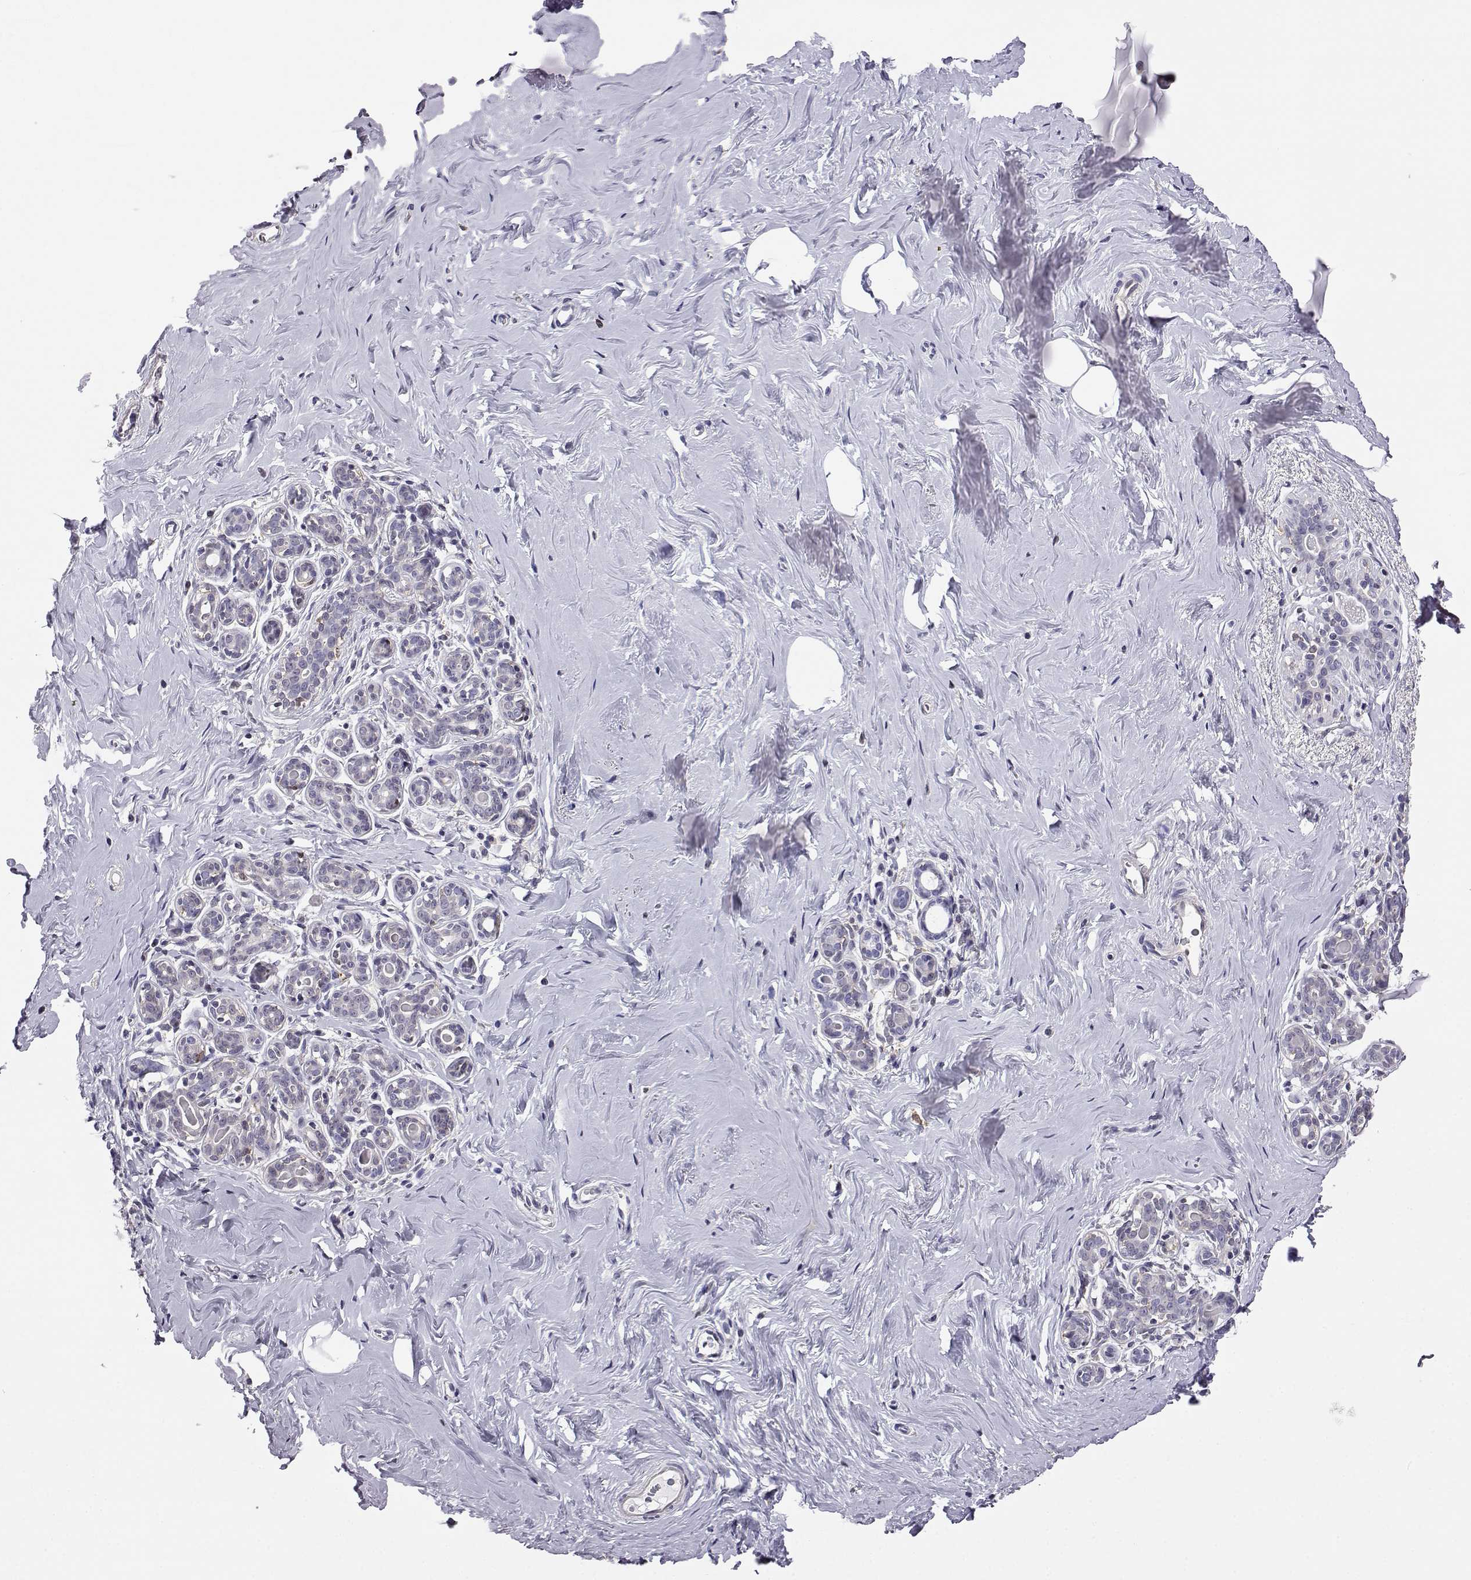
{"staining": {"intensity": "negative", "quantity": "none", "location": "none"}, "tissue": "breast", "cell_type": "Adipocytes", "image_type": "normal", "snomed": [{"axis": "morphology", "description": "Normal tissue, NOS"}, {"axis": "topography", "description": "Skin"}, {"axis": "topography", "description": "Breast"}], "caption": "Histopathology image shows no protein positivity in adipocytes of benign breast. Nuclei are stained in blue.", "gene": "AKR1B1", "patient": {"sex": "female", "age": 43}}